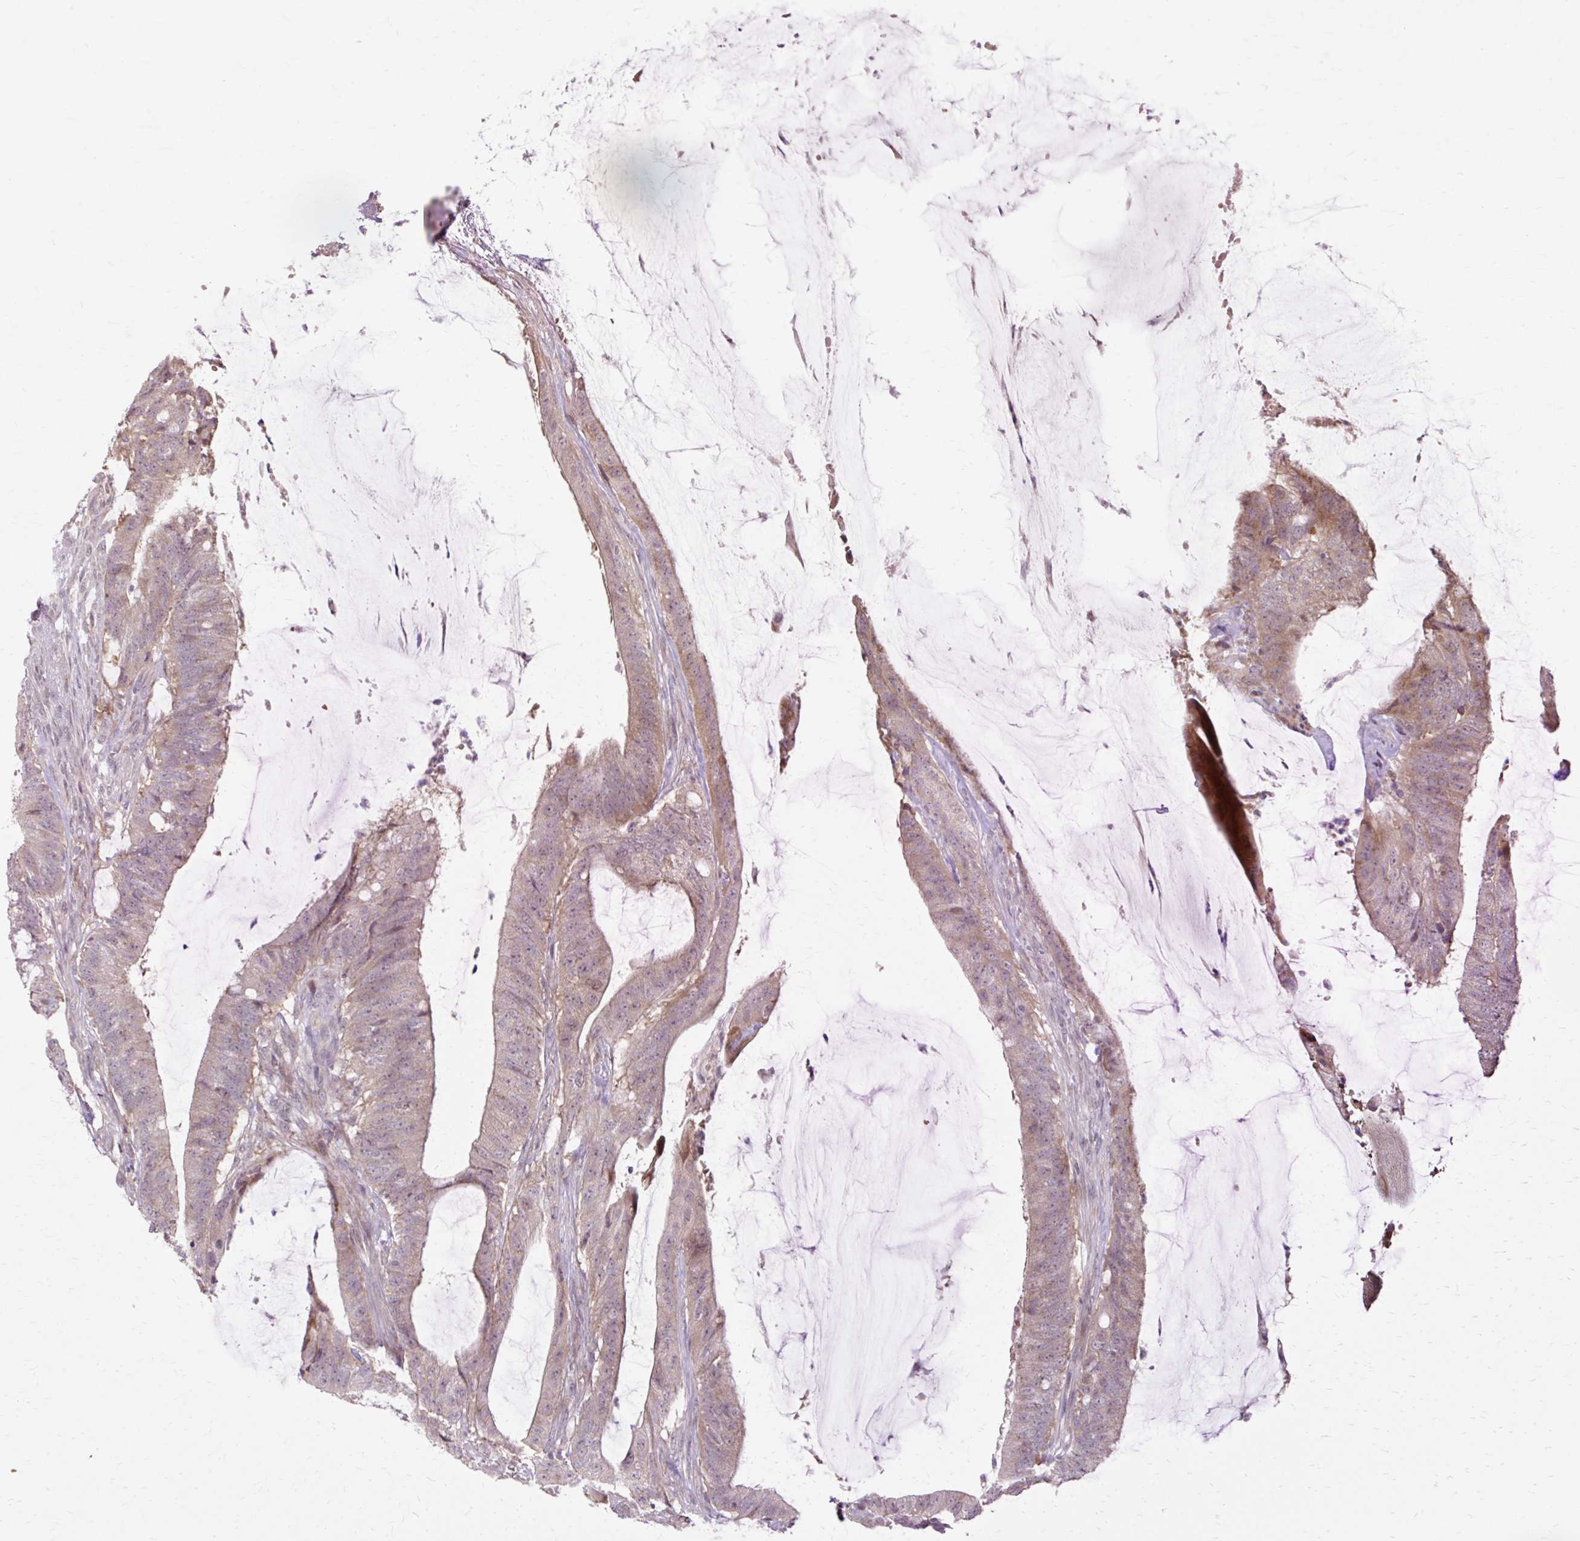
{"staining": {"intensity": "weak", "quantity": "<25%", "location": "cytoplasmic/membranous"}, "tissue": "colorectal cancer", "cell_type": "Tumor cells", "image_type": "cancer", "snomed": [{"axis": "morphology", "description": "Adenocarcinoma, NOS"}, {"axis": "topography", "description": "Colon"}], "caption": "Human colorectal cancer (adenocarcinoma) stained for a protein using IHC demonstrates no positivity in tumor cells.", "gene": "GEMIN2", "patient": {"sex": "female", "age": 43}}